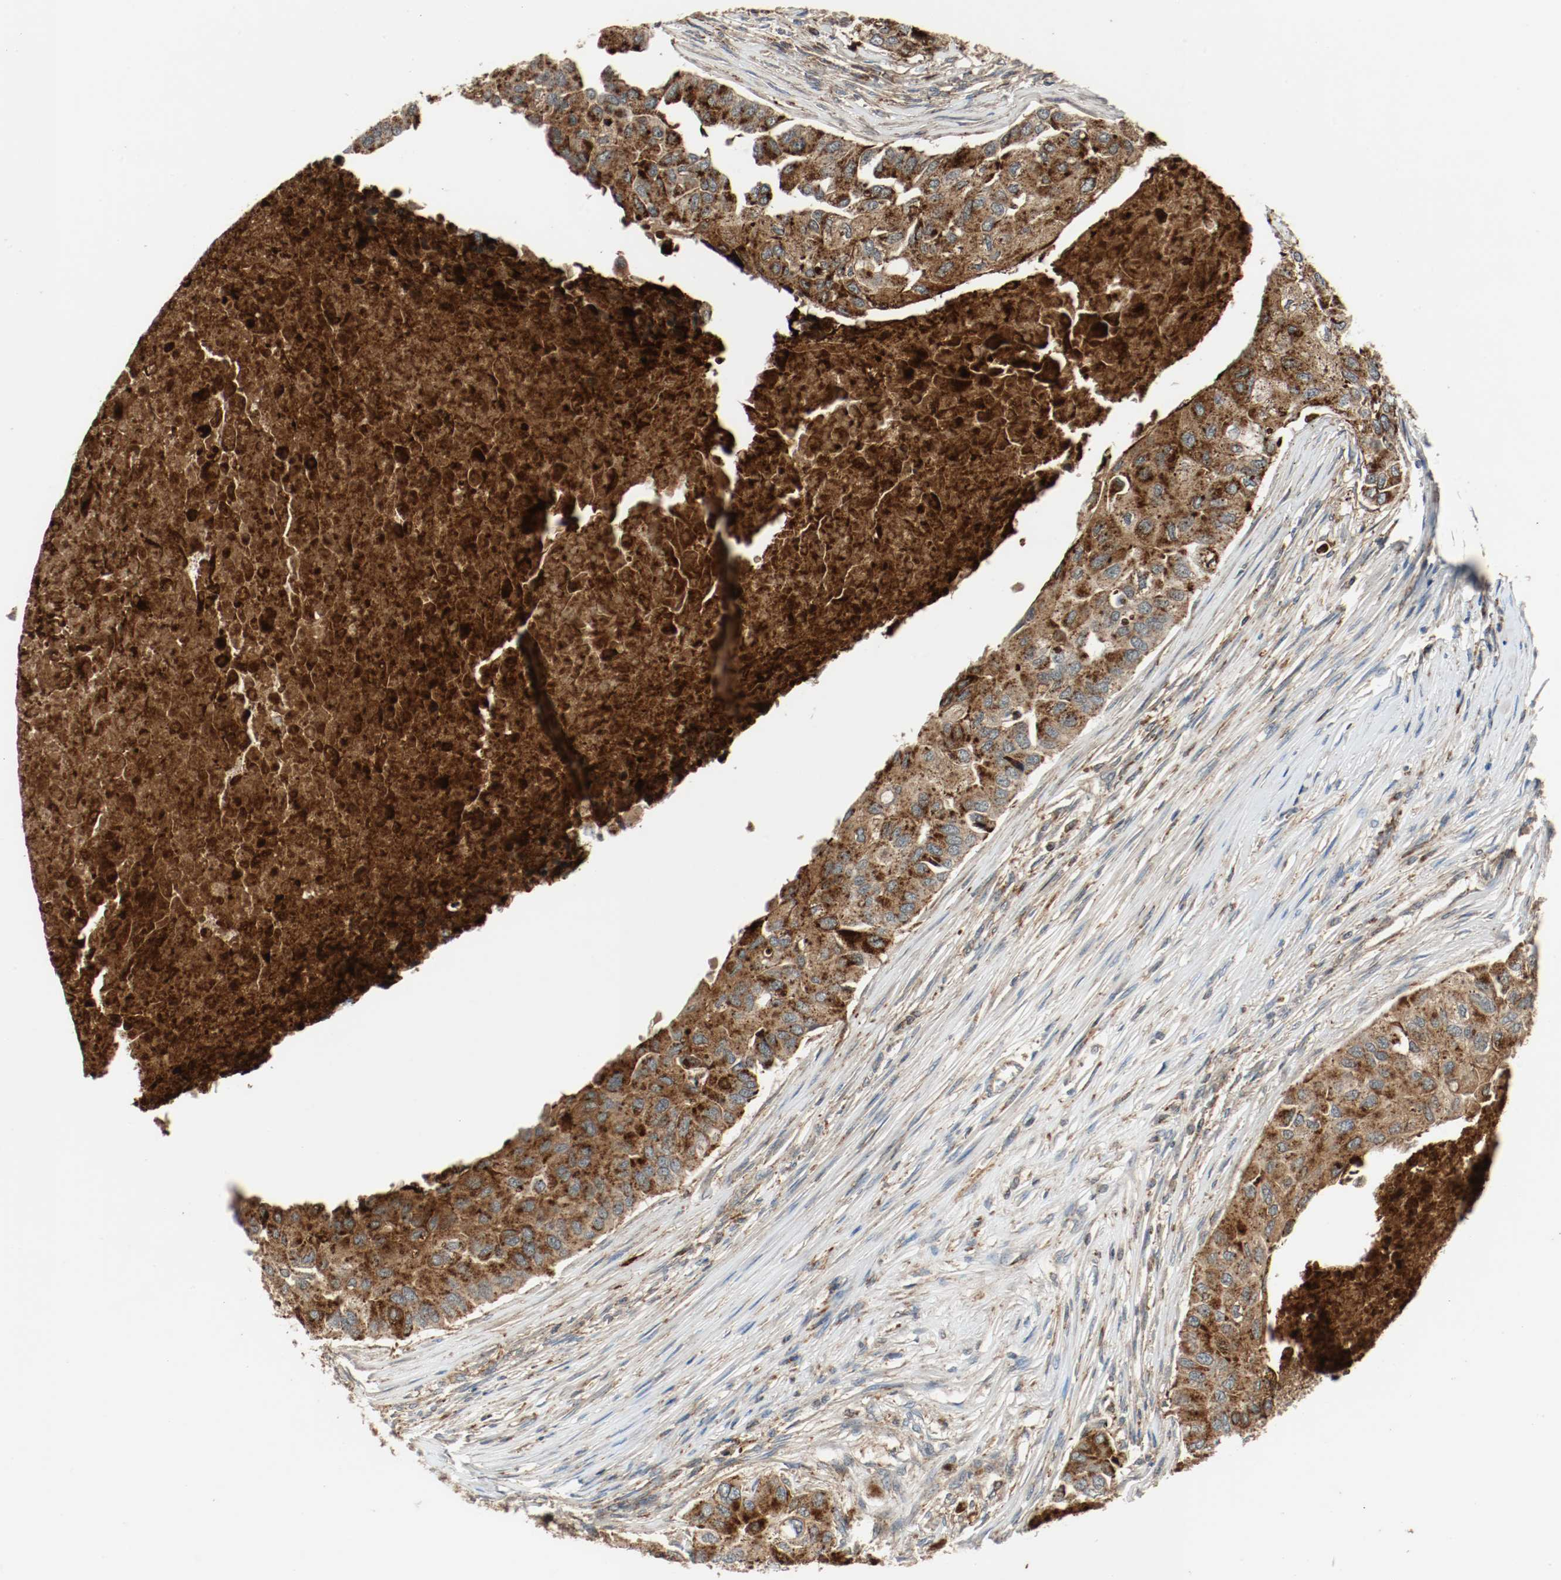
{"staining": {"intensity": "strong", "quantity": ">75%", "location": "cytoplasmic/membranous"}, "tissue": "breast cancer", "cell_type": "Tumor cells", "image_type": "cancer", "snomed": [{"axis": "morphology", "description": "Normal tissue, NOS"}, {"axis": "morphology", "description": "Duct carcinoma"}, {"axis": "topography", "description": "Breast"}], "caption": "Breast cancer (invasive ductal carcinoma) tissue exhibits strong cytoplasmic/membranous staining in about >75% of tumor cells", "gene": "LAMP2", "patient": {"sex": "female", "age": 49}}